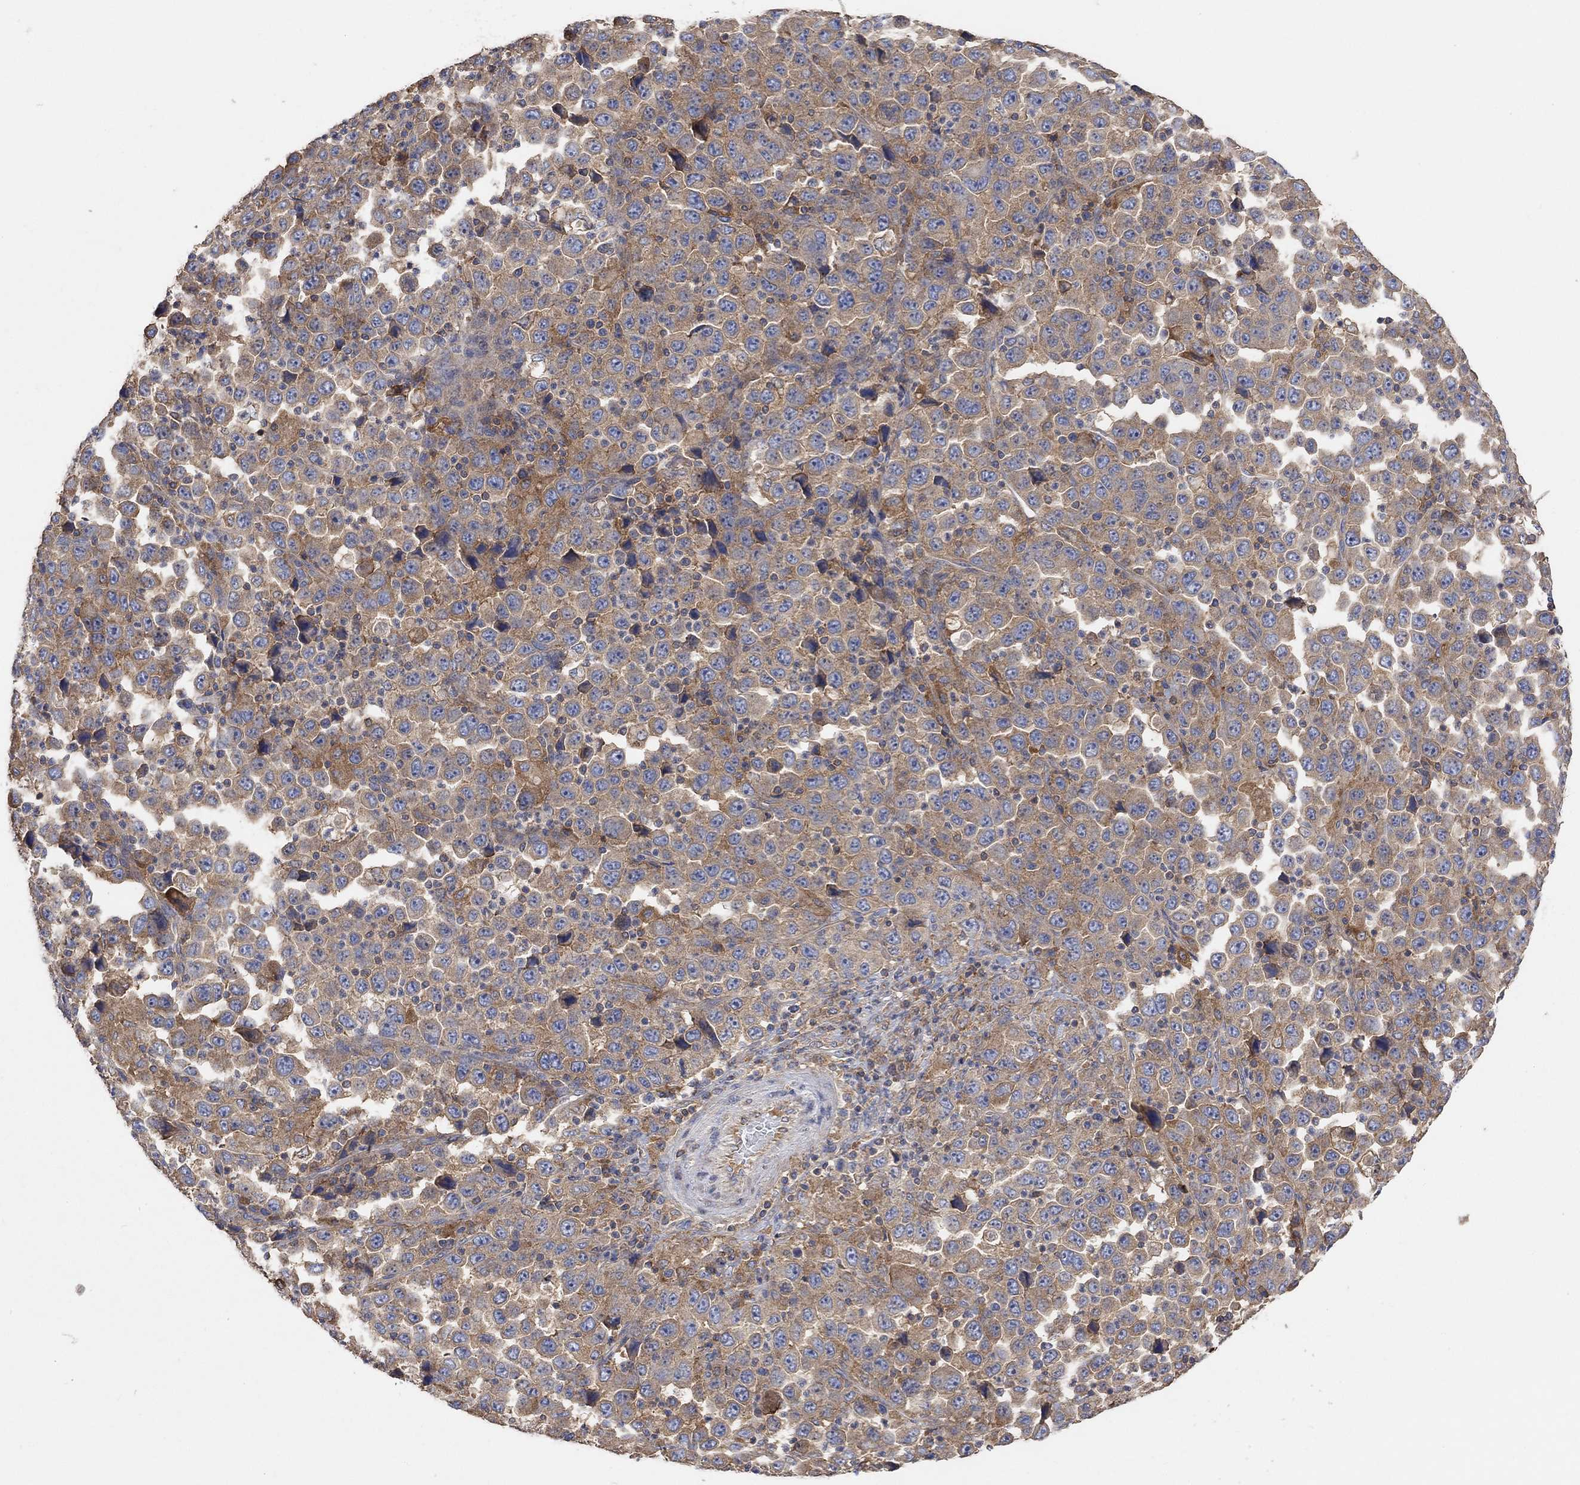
{"staining": {"intensity": "moderate", "quantity": "<25%", "location": "cytoplasmic/membranous"}, "tissue": "stomach cancer", "cell_type": "Tumor cells", "image_type": "cancer", "snomed": [{"axis": "morphology", "description": "Normal tissue, NOS"}, {"axis": "morphology", "description": "Adenocarcinoma, NOS"}, {"axis": "topography", "description": "Stomach, upper"}, {"axis": "topography", "description": "Stomach"}], "caption": "Moderate cytoplasmic/membranous protein expression is identified in about <25% of tumor cells in adenocarcinoma (stomach).", "gene": "BLOC1S3", "patient": {"sex": "male", "age": 59}}